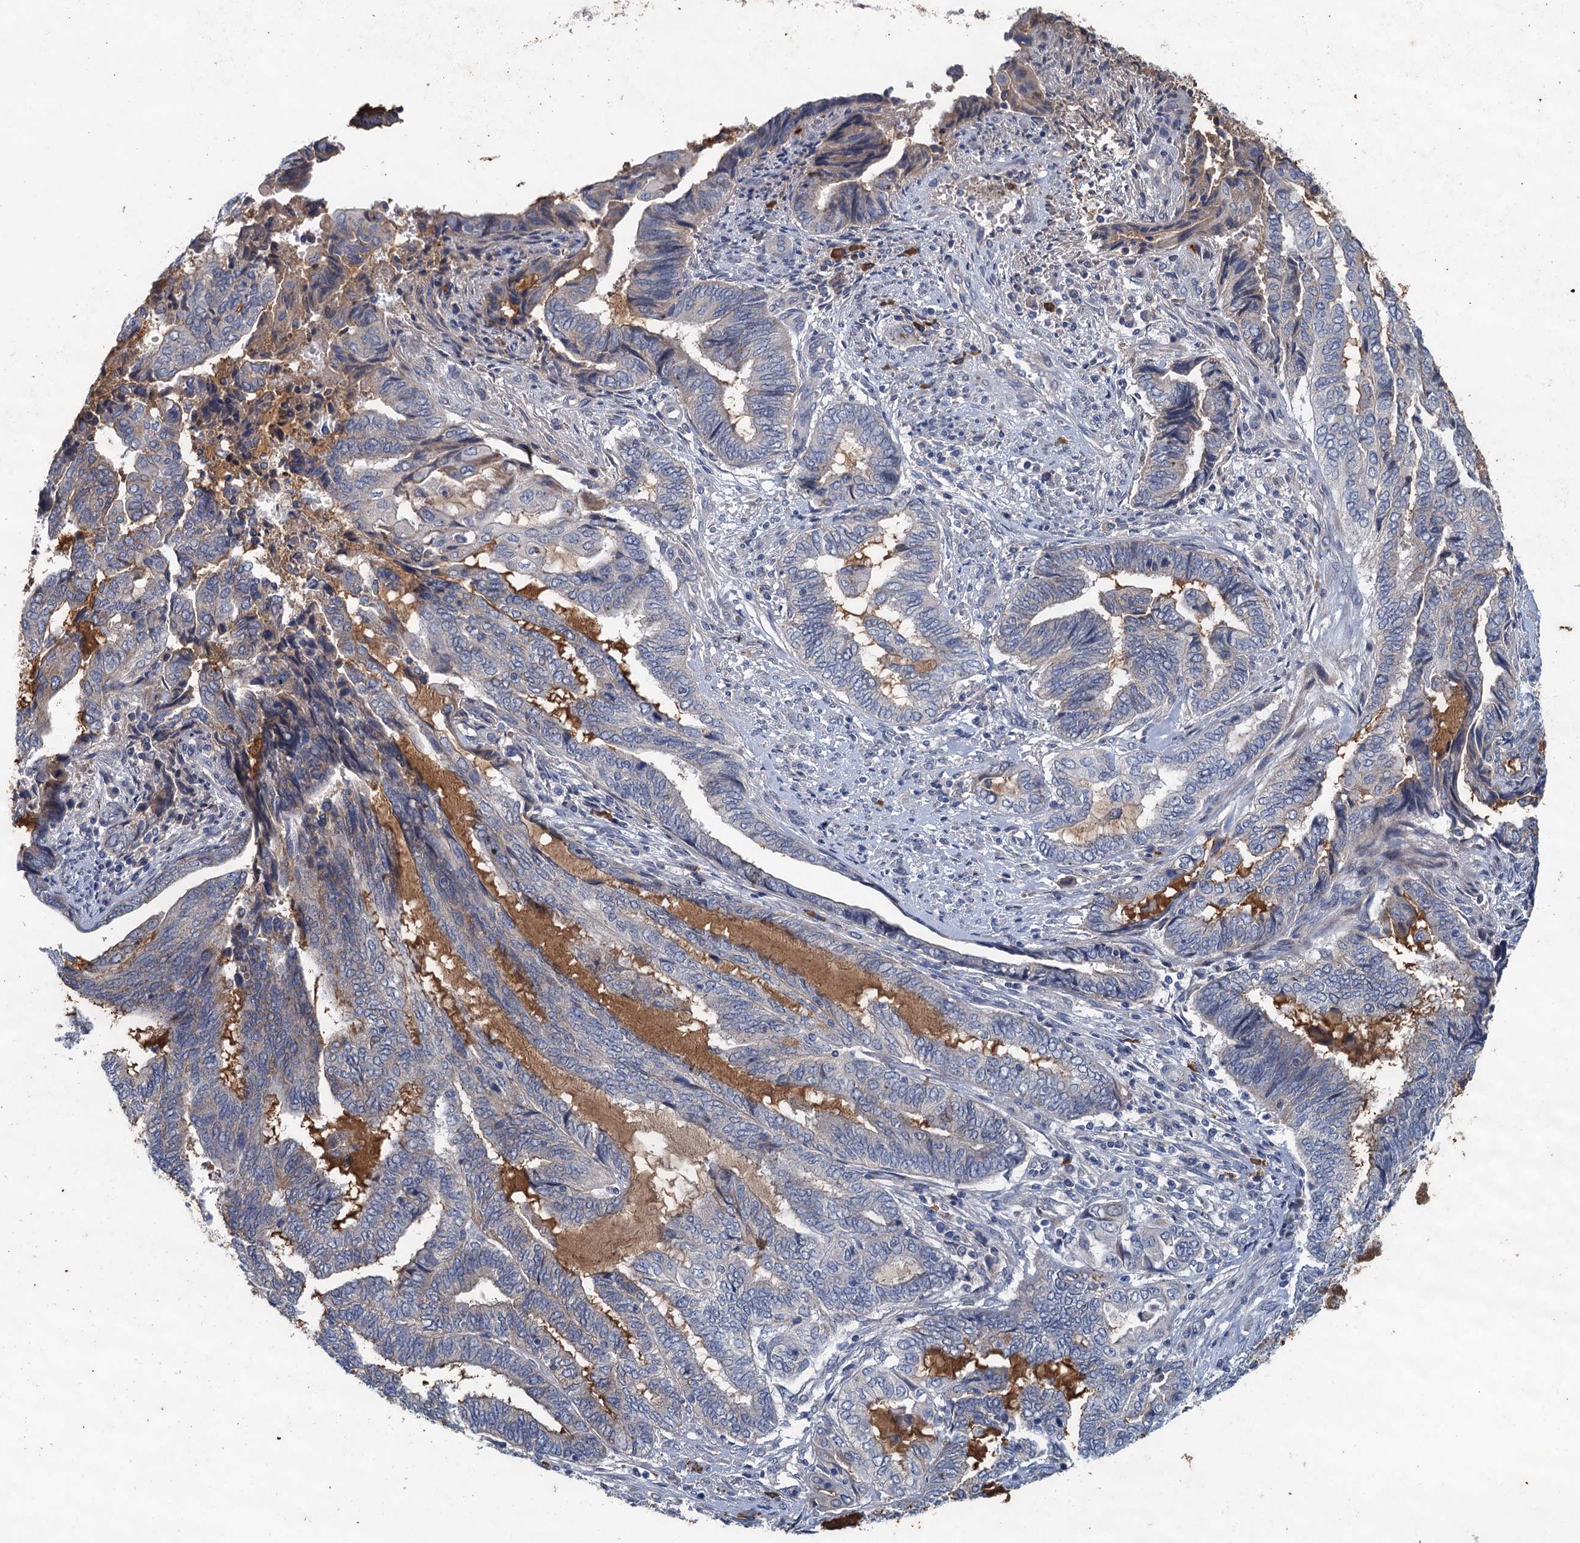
{"staining": {"intensity": "negative", "quantity": "none", "location": "none"}, "tissue": "endometrial cancer", "cell_type": "Tumor cells", "image_type": "cancer", "snomed": [{"axis": "morphology", "description": "Adenocarcinoma, NOS"}, {"axis": "topography", "description": "Uterus"}, {"axis": "topography", "description": "Endometrium"}], "caption": "Adenocarcinoma (endometrial) was stained to show a protein in brown. There is no significant expression in tumor cells. The staining is performed using DAB brown chromogen with nuclei counter-stained in using hematoxylin.", "gene": "TPCN1", "patient": {"sex": "female", "age": 70}}